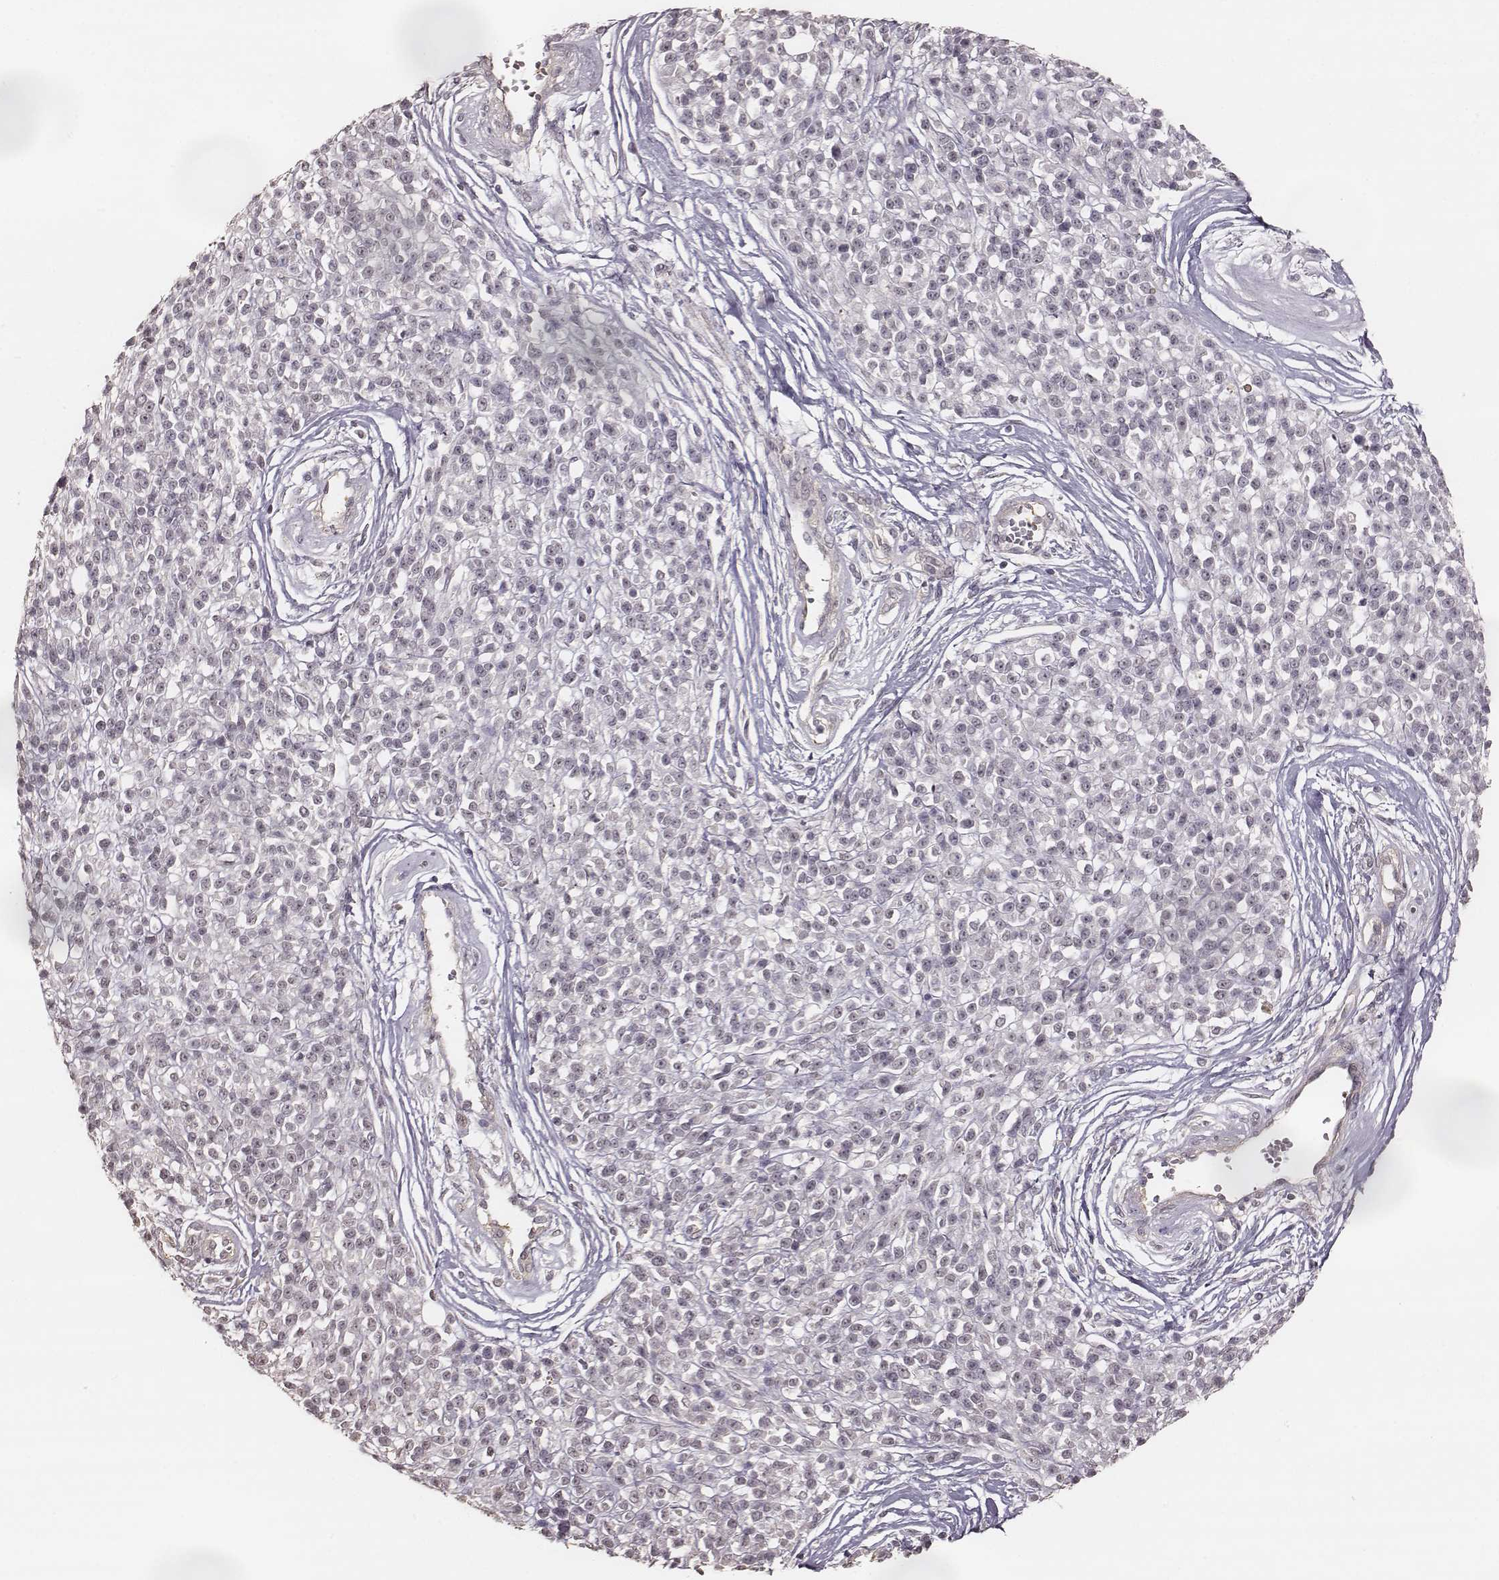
{"staining": {"intensity": "negative", "quantity": "none", "location": "none"}, "tissue": "melanoma", "cell_type": "Tumor cells", "image_type": "cancer", "snomed": [{"axis": "morphology", "description": "Malignant melanoma, NOS"}, {"axis": "topography", "description": "Skin"}, {"axis": "topography", "description": "Skin of trunk"}], "caption": "High magnification brightfield microscopy of melanoma stained with DAB (3,3'-diaminobenzidine) (brown) and counterstained with hematoxylin (blue): tumor cells show no significant expression.", "gene": "LY6K", "patient": {"sex": "male", "age": 74}}